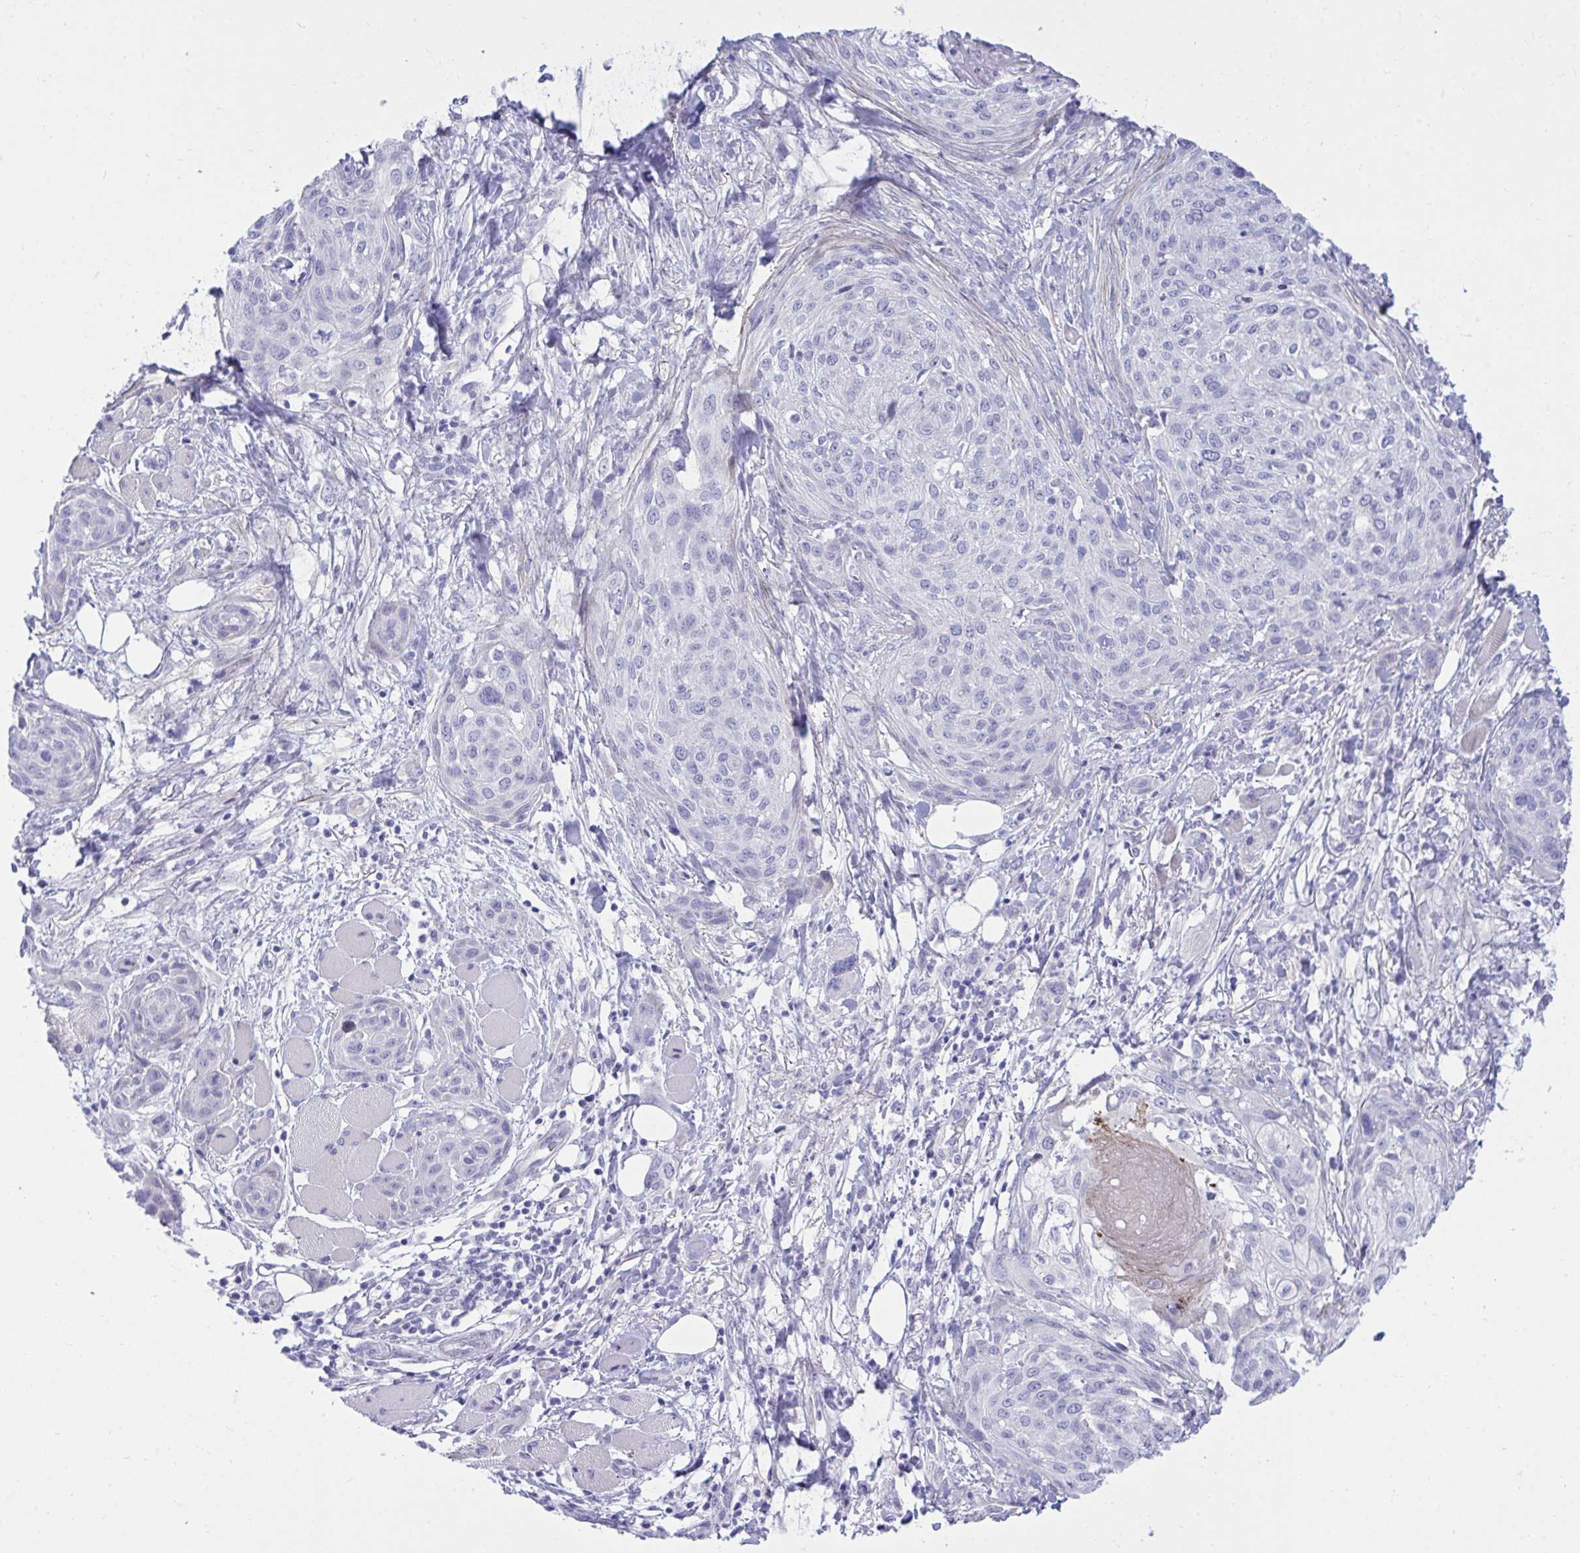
{"staining": {"intensity": "negative", "quantity": "none", "location": "none"}, "tissue": "skin cancer", "cell_type": "Tumor cells", "image_type": "cancer", "snomed": [{"axis": "morphology", "description": "Squamous cell carcinoma, NOS"}, {"axis": "topography", "description": "Skin"}], "caption": "Tumor cells show no significant expression in skin cancer.", "gene": "MED9", "patient": {"sex": "female", "age": 87}}